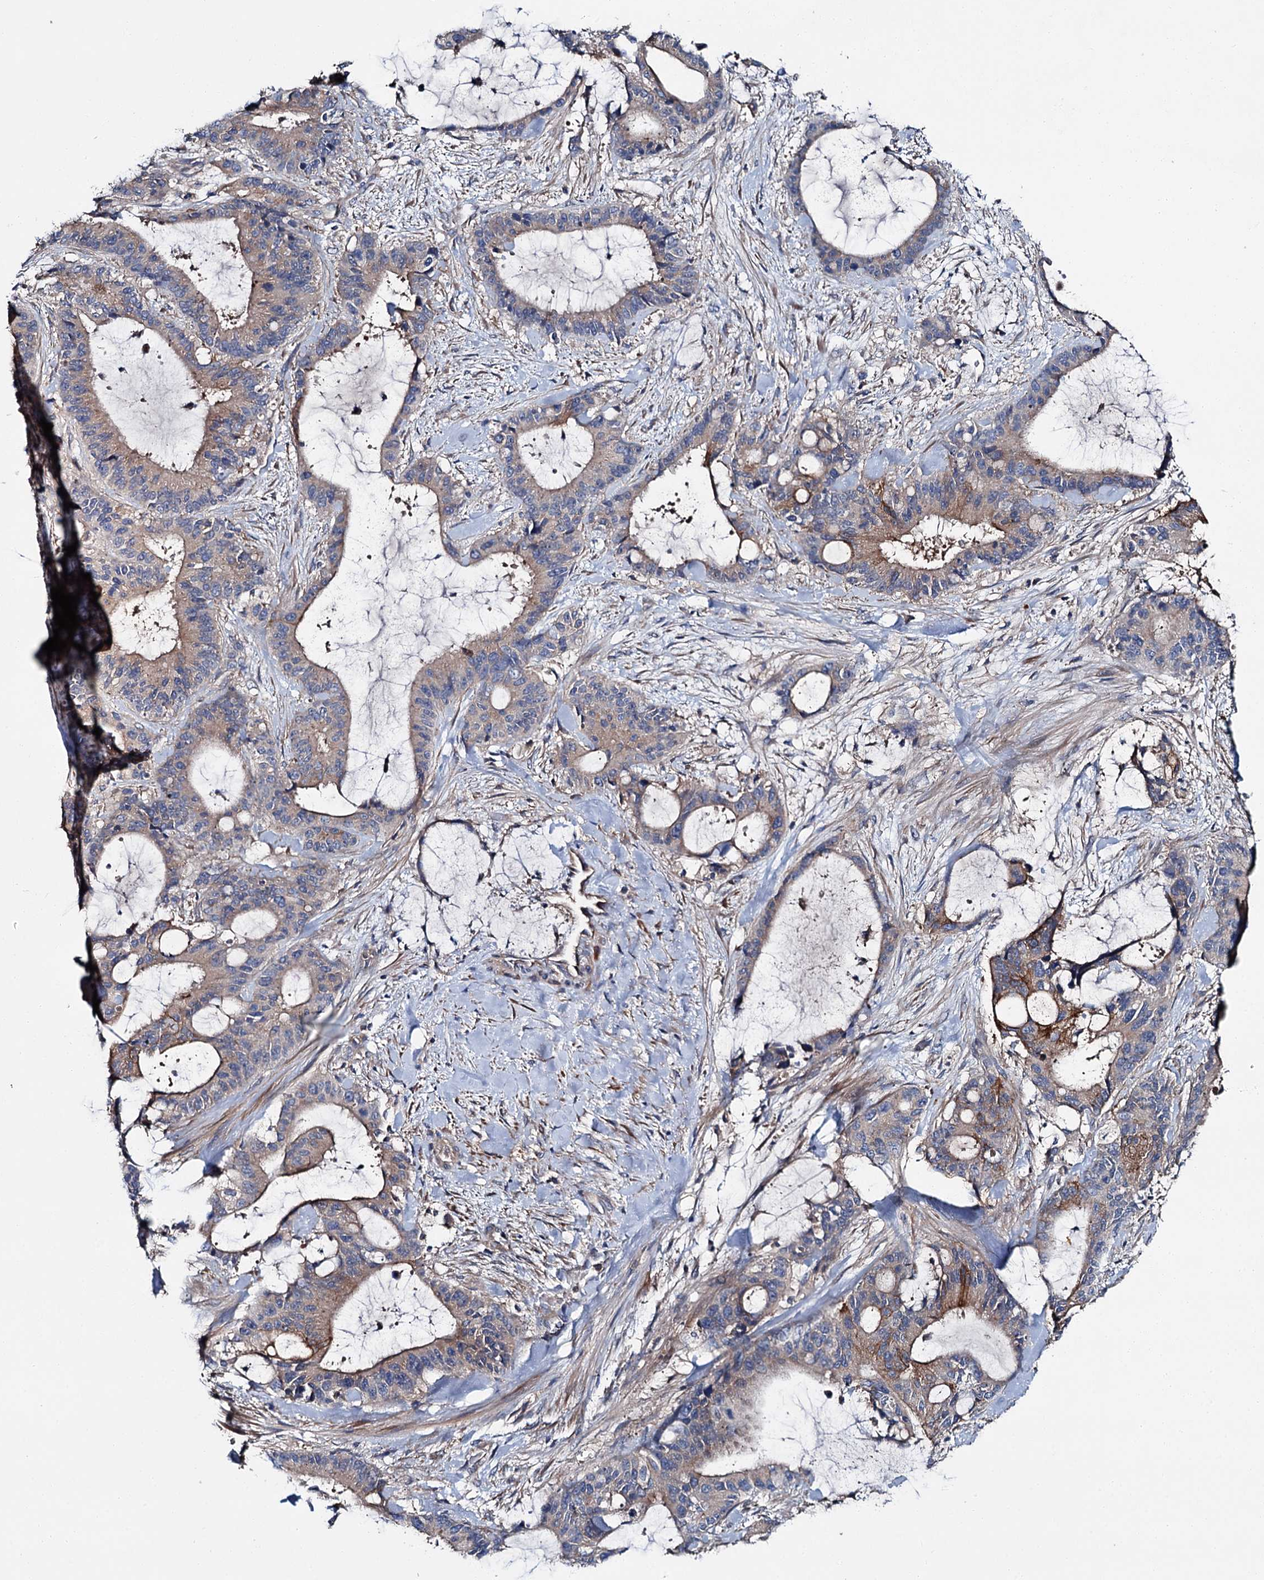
{"staining": {"intensity": "moderate", "quantity": "<25%", "location": "cytoplasmic/membranous"}, "tissue": "liver cancer", "cell_type": "Tumor cells", "image_type": "cancer", "snomed": [{"axis": "morphology", "description": "Normal tissue, NOS"}, {"axis": "morphology", "description": "Cholangiocarcinoma"}, {"axis": "topography", "description": "Liver"}, {"axis": "topography", "description": "Peripheral nerve tissue"}], "caption": "Immunohistochemistry (IHC) (DAB) staining of human liver cancer exhibits moderate cytoplasmic/membranous protein staining in approximately <25% of tumor cells.", "gene": "SLC22A25", "patient": {"sex": "female", "age": 73}}